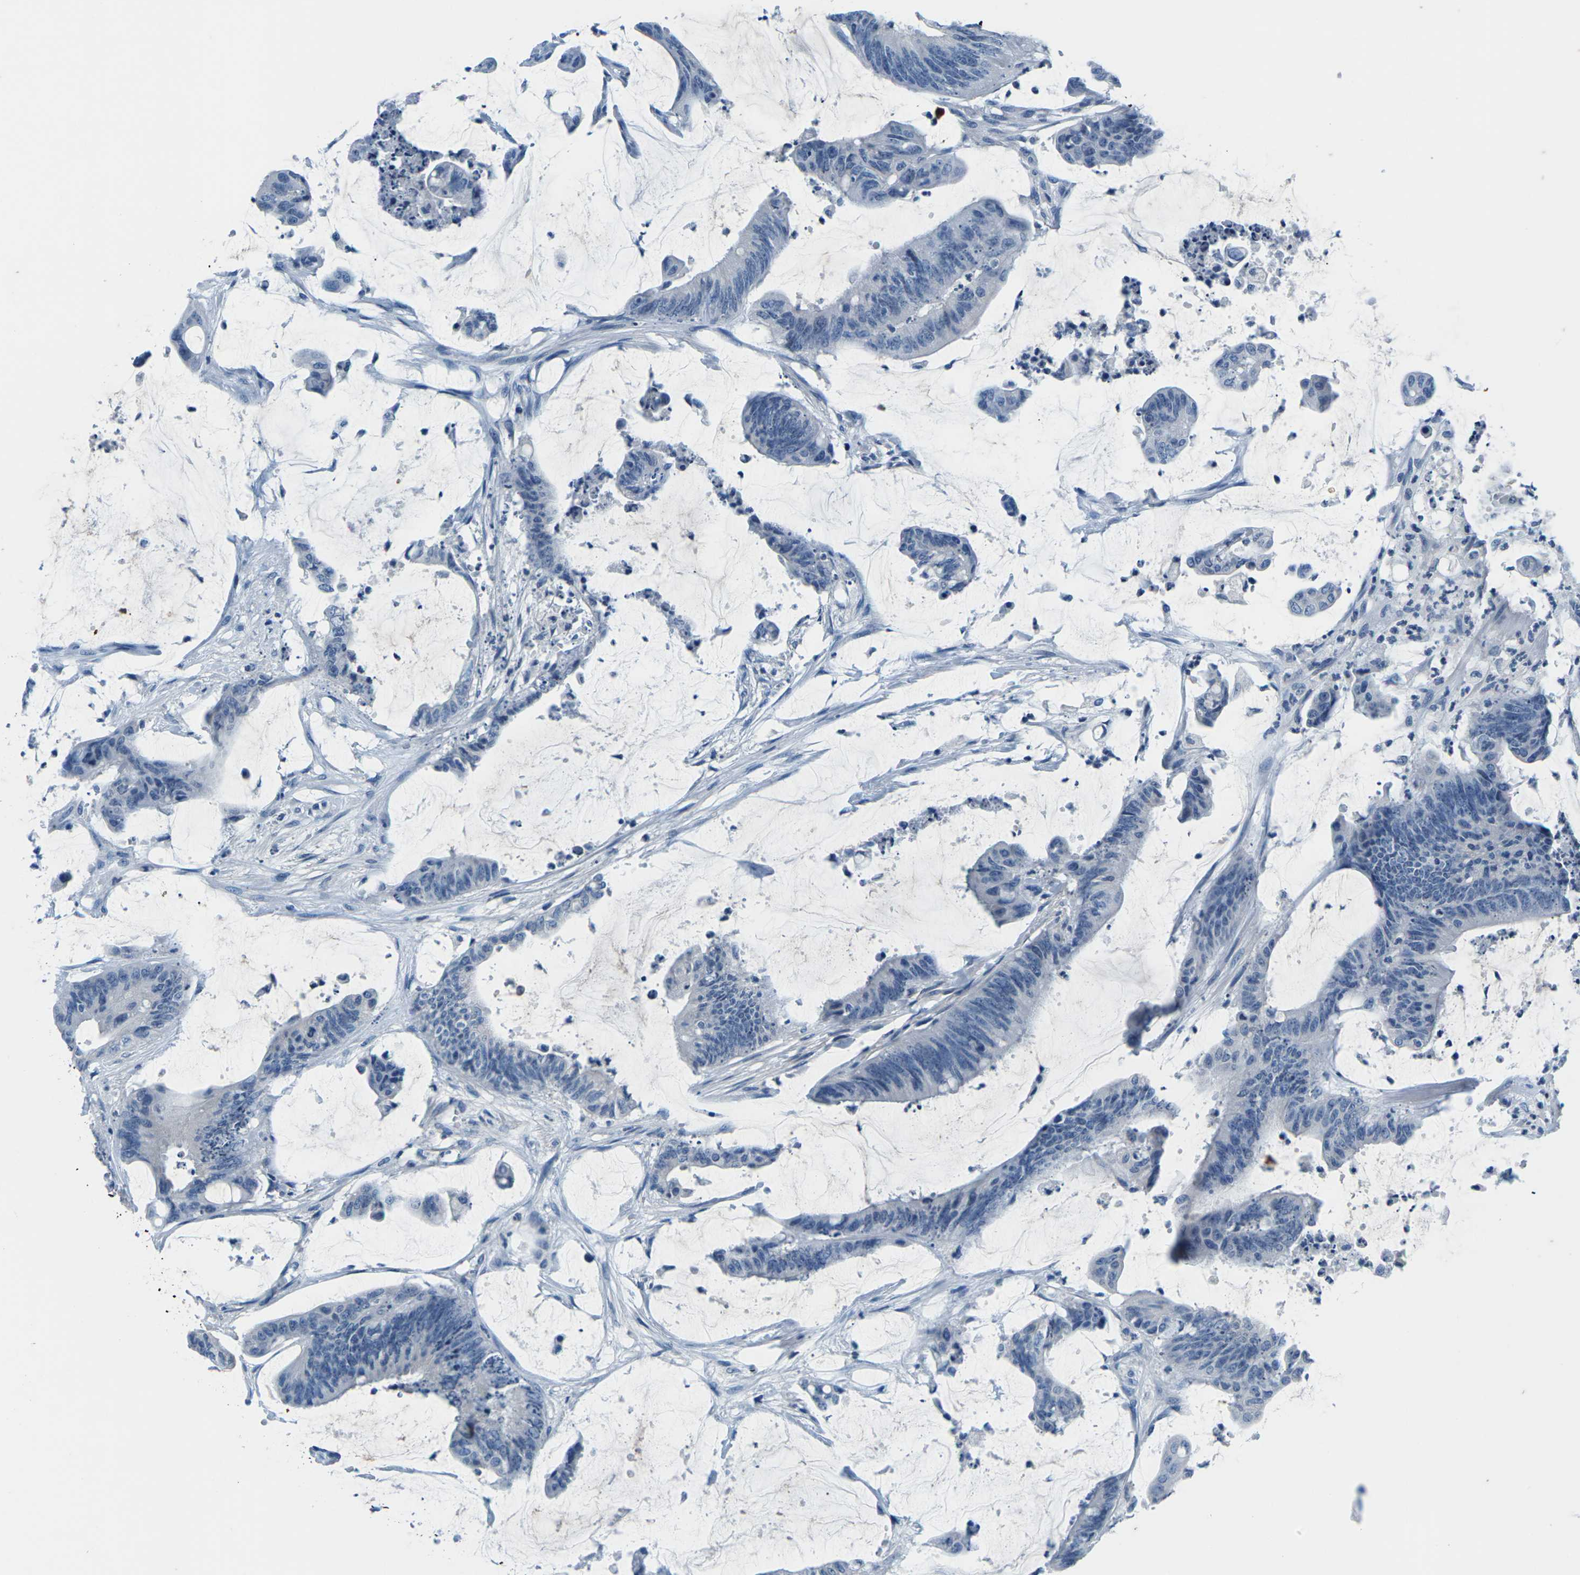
{"staining": {"intensity": "negative", "quantity": "none", "location": "none"}, "tissue": "colorectal cancer", "cell_type": "Tumor cells", "image_type": "cancer", "snomed": [{"axis": "morphology", "description": "Adenocarcinoma, NOS"}, {"axis": "topography", "description": "Rectum"}], "caption": "Tumor cells show no significant protein positivity in colorectal cancer.", "gene": "UMOD", "patient": {"sex": "female", "age": 66}}